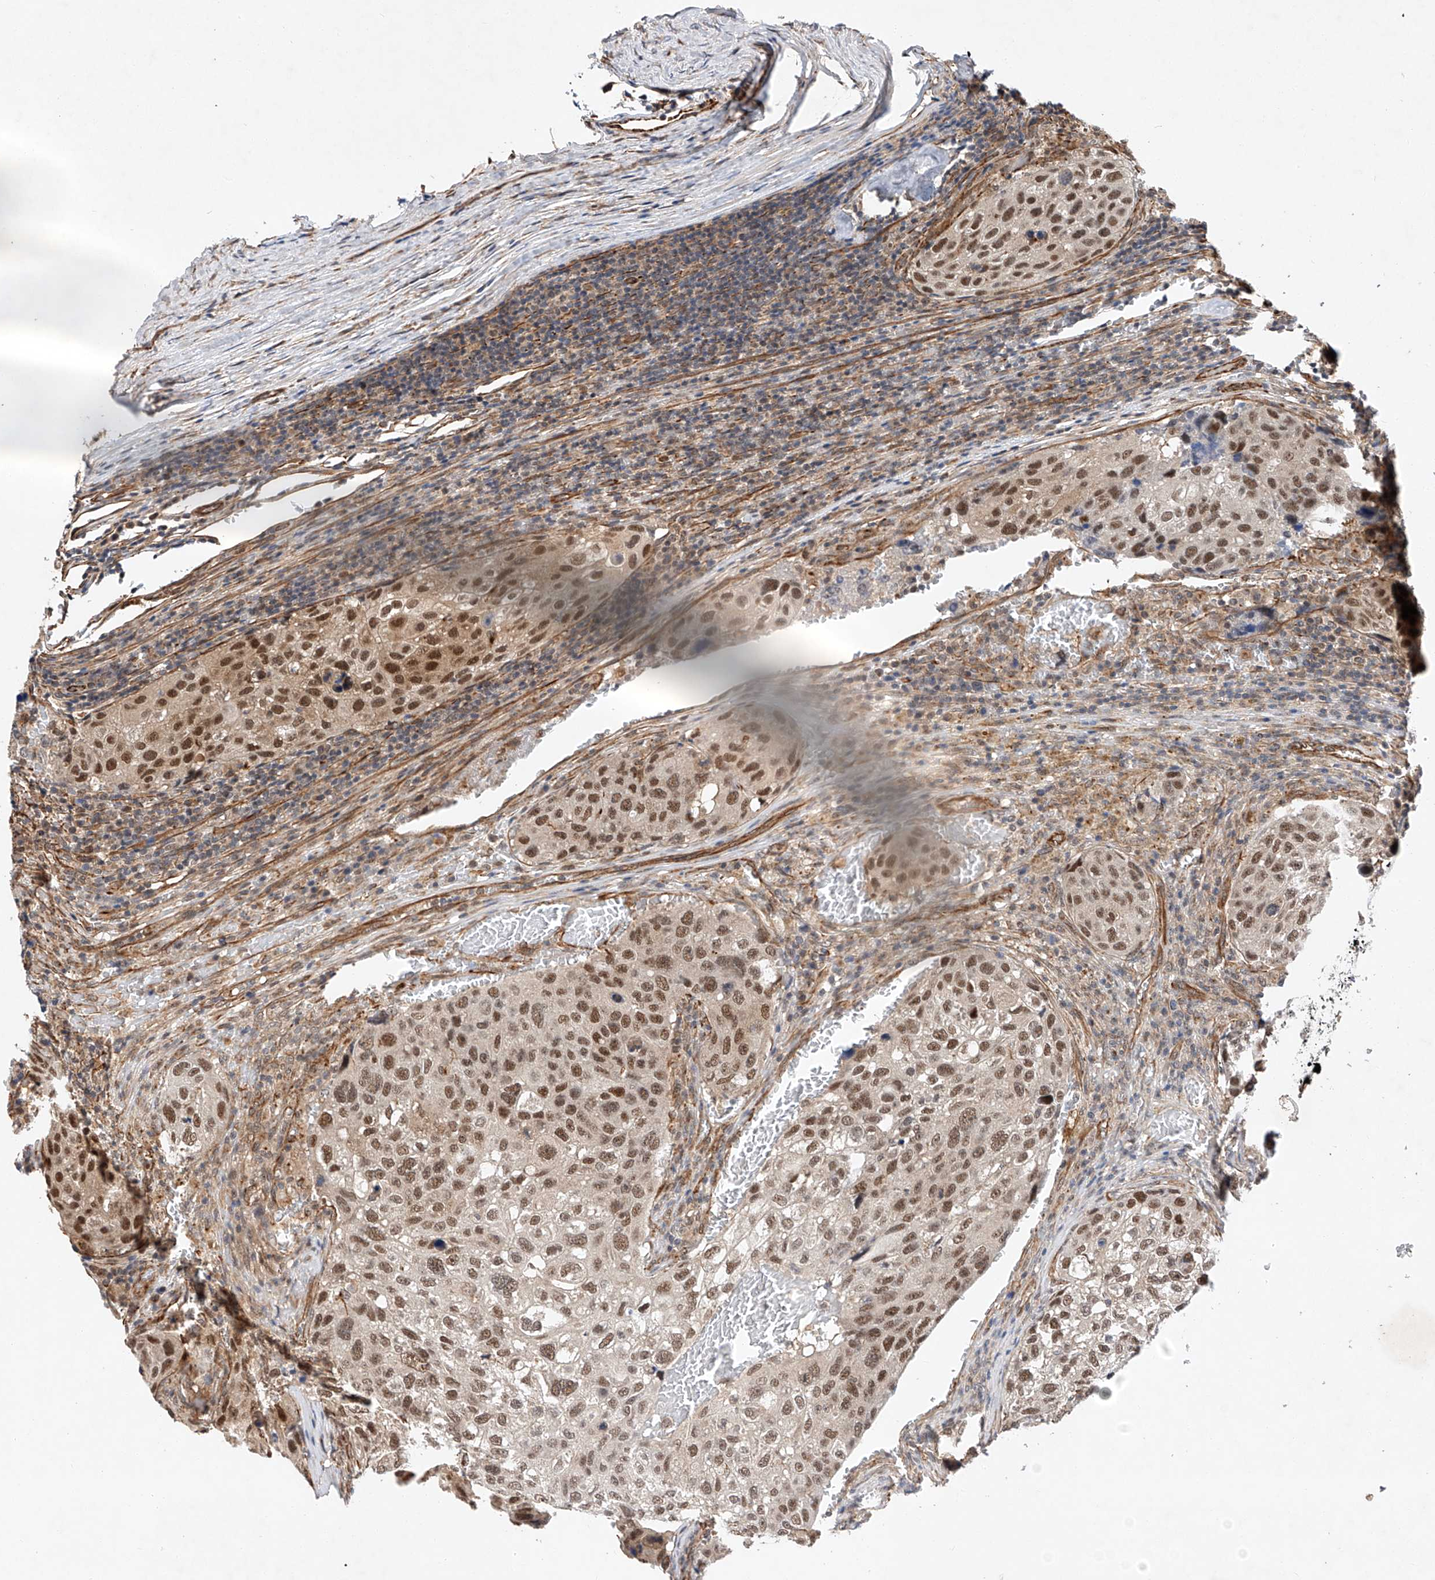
{"staining": {"intensity": "moderate", "quantity": ">75%", "location": "nuclear"}, "tissue": "urothelial cancer", "cell_type": "Tumor cells", "image_type": "cancer", "snomed": [{"axis": "morphology", "description": "Urothelial carcinoma, High grade"}, {"axis": "topography", "description": "Lymph node"}, {"axis": "topography", "description": "Urinary bladder"}], "caption": "Immunohistochemical staining of human urothelial cancer reveals medium levels of moderate nuclear positivity in about >75% of tumor cells.", "gene": "AMD1", "patient": {"sex": "male", "age": 51}}